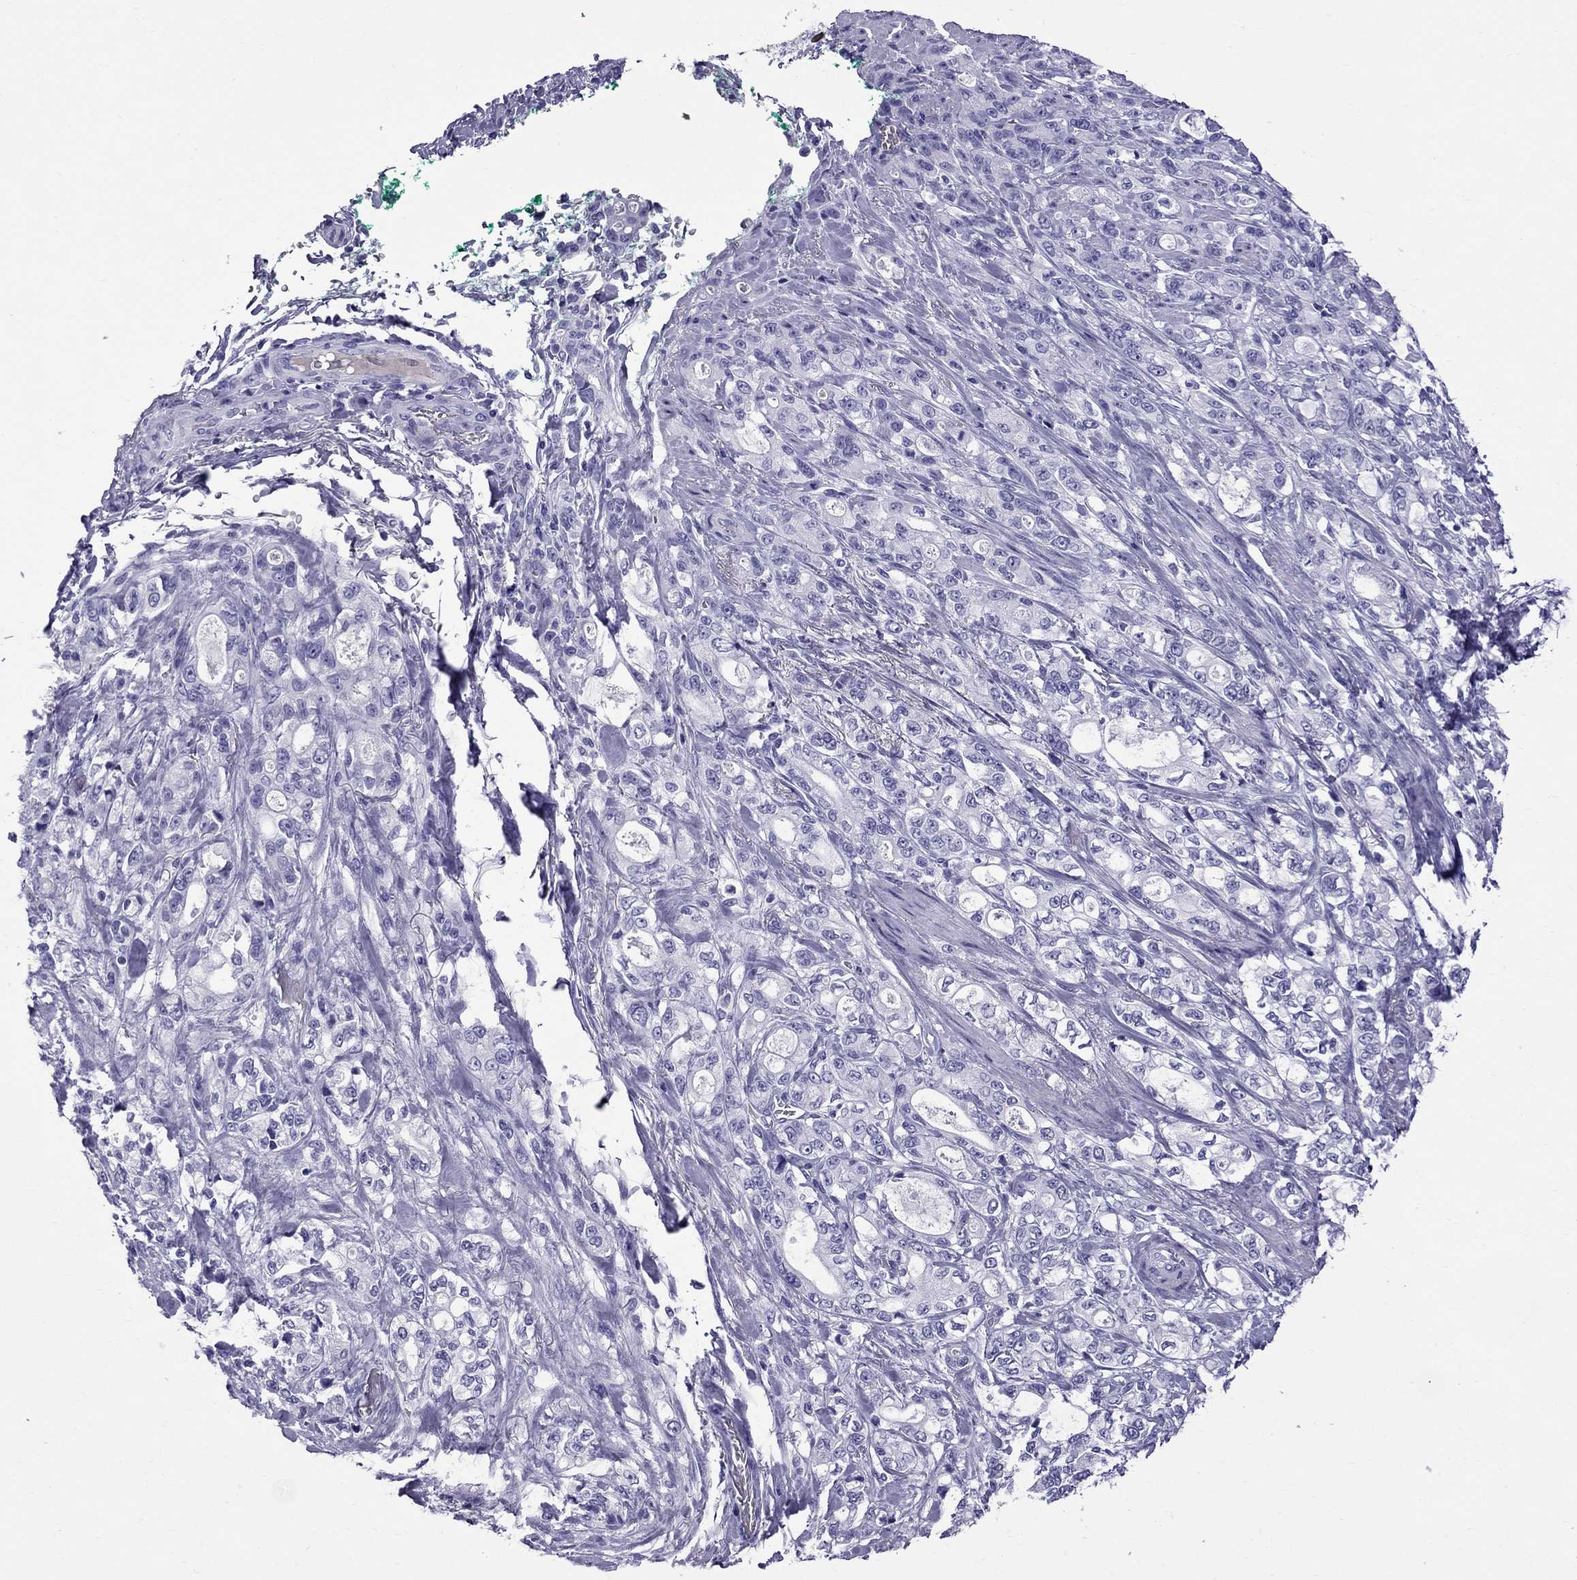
{"staining": {"intensity": "negative", "quantity": "none", "location": "none"}, "tissue": "stomach cancer", "cell_type": "Tumor cells", "image_type": "cancer", "snomed": [{"axis": "morphology", "description": "Adenocarcinoma, NOS"}, {"axis": "topography", "description": "Stomach"}], "caption": "The immunohistochemistry (IHC) image has no significant expression in tumor cells of stomach cancer (adenocarcinoma) tissue.", "gene": "SCART1", "patient": {"sex": "male", "age": 63}}